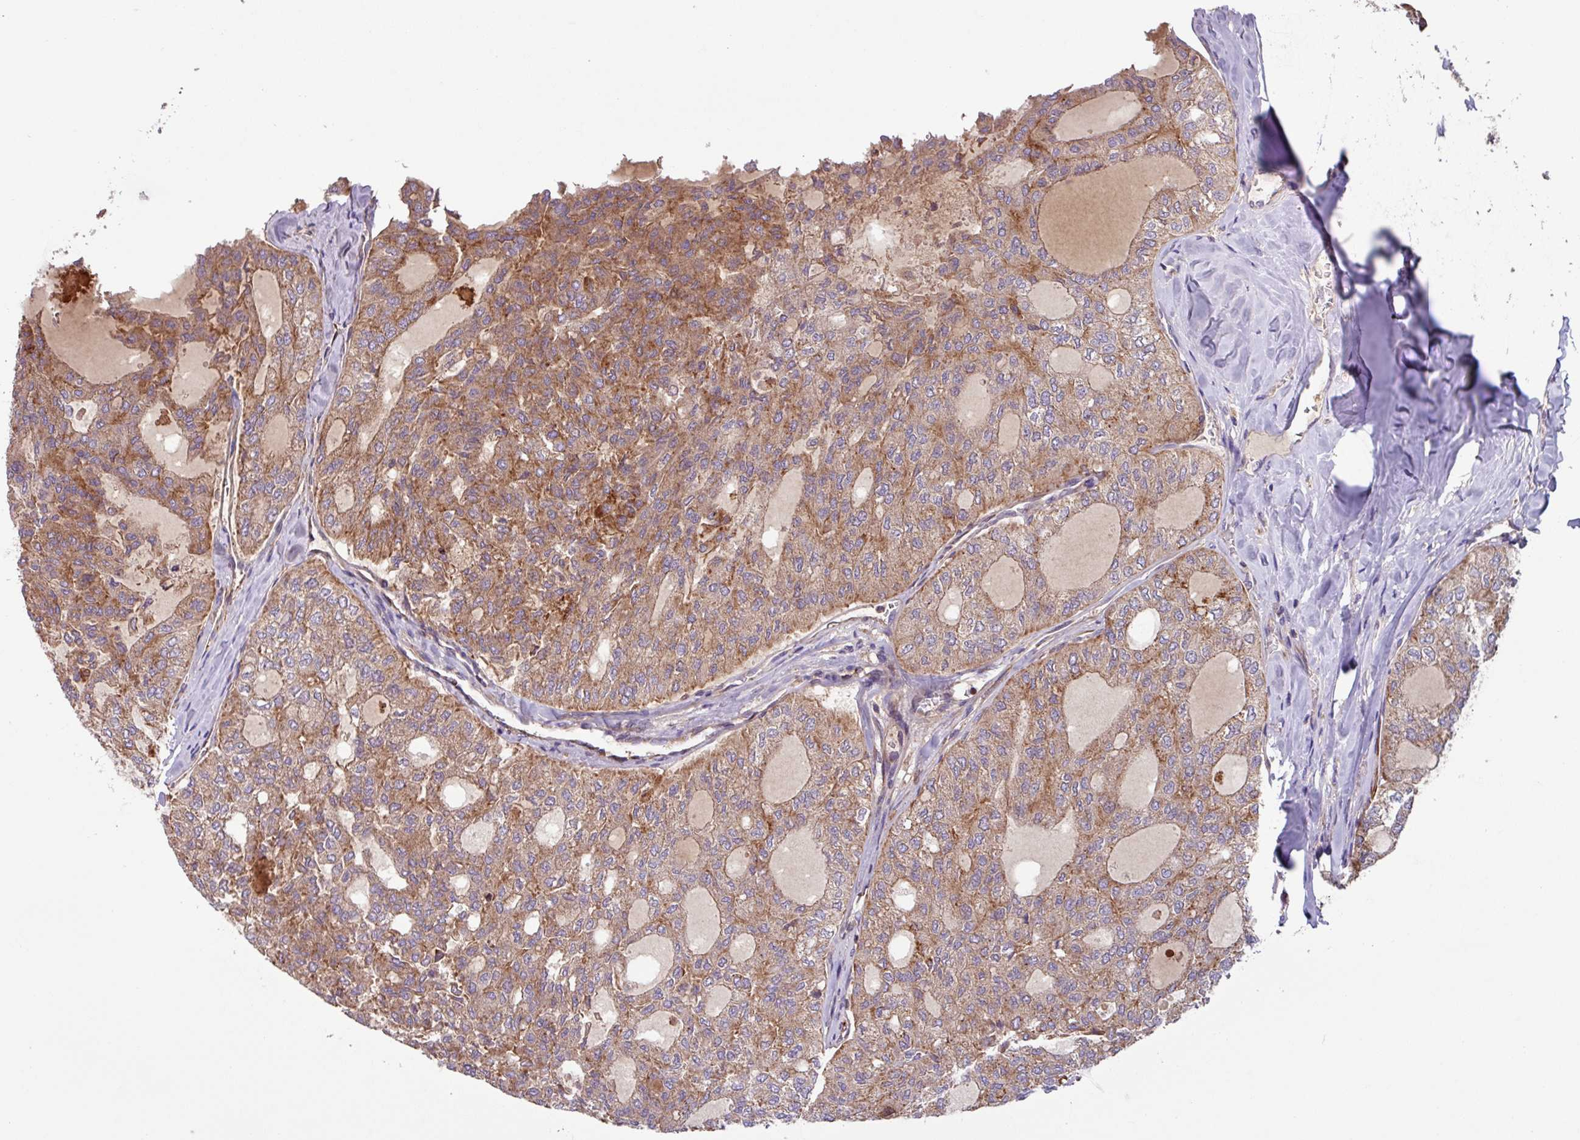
{"staining": {"intensity": "moderate", "quantity": ">75%", "location": "cytoplasmic/membranous"}, "tissue": "thyroid cancer", "cell_type": "Tumor cells", "image_type": "cancer", "snomed": [{"axis": "morphology", "description": "Follicular adenoma carcinoma, NOS"}, {"axis": "topography", "description": "Thyroid gland"}], "caption": "A brown stain shows moderate cytoplasmic/membranous expression of a protein in human thyroid follicular adenoma carcinoma tumor cells. (DAB IHC with brightfield microscopy, high magnification).", "gene": "PLEKHD1", "patient": {"sex": "male", "age": 75}}